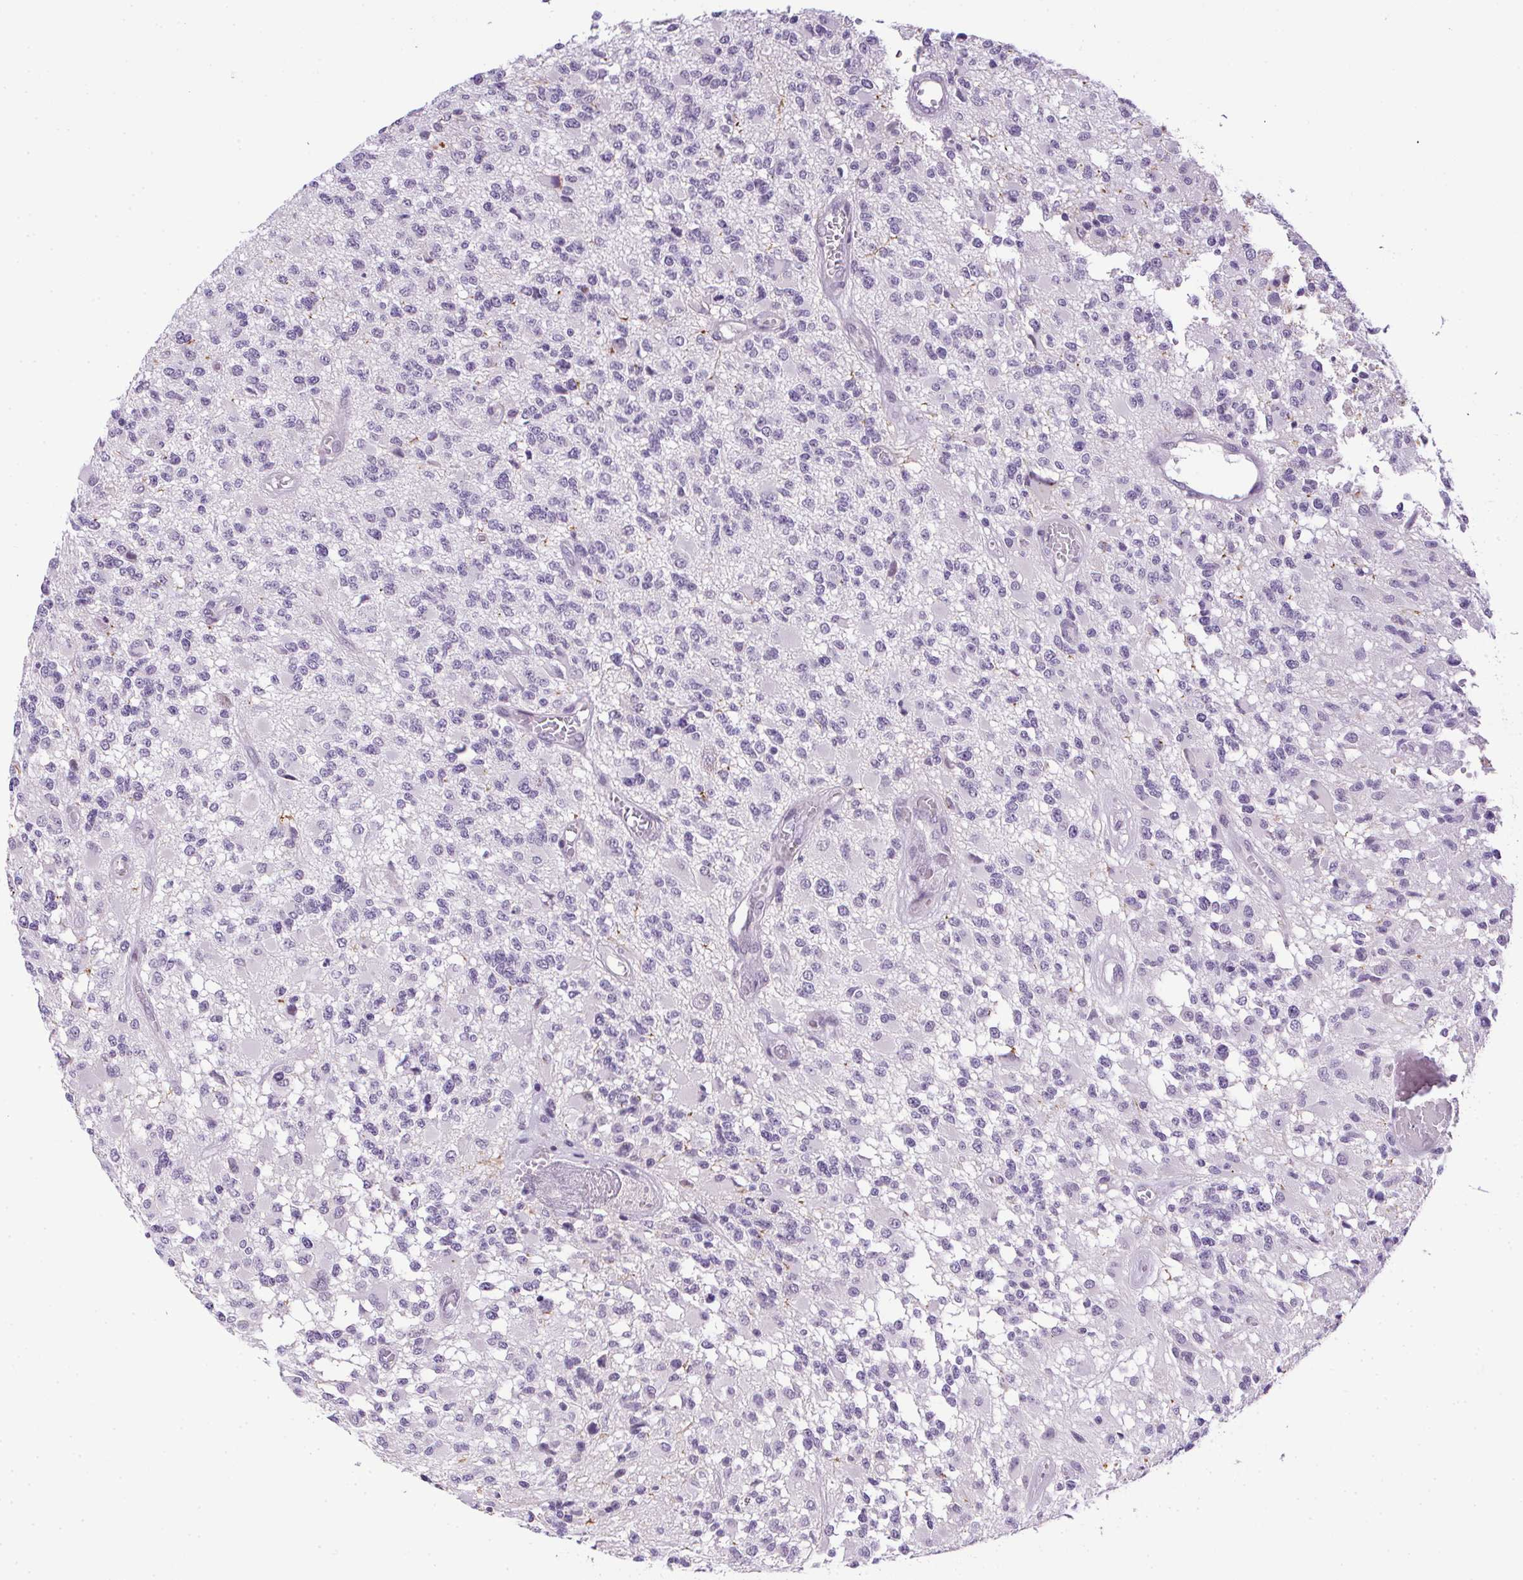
{"staining": {"intensity": "negative", "quantity": "none", "location": "none"}, "tissue": "glioma", "cell_type": "Tumor cells", "image_type": "cancer", "snomed": [{"axis": "morphology", "description": "Glioma, malignant, High grade"}, {"axis": "topography", "description": "Brain"}], "caption": "This photomicrograph is of glioma stained with immunohistochemistry (IHC) to label a protein in brown with the nuclei are counter-stained blue. There is no positivity in tumor cells.", "gene": "PRL", "patient": {"sex": "female", "age": 63}}